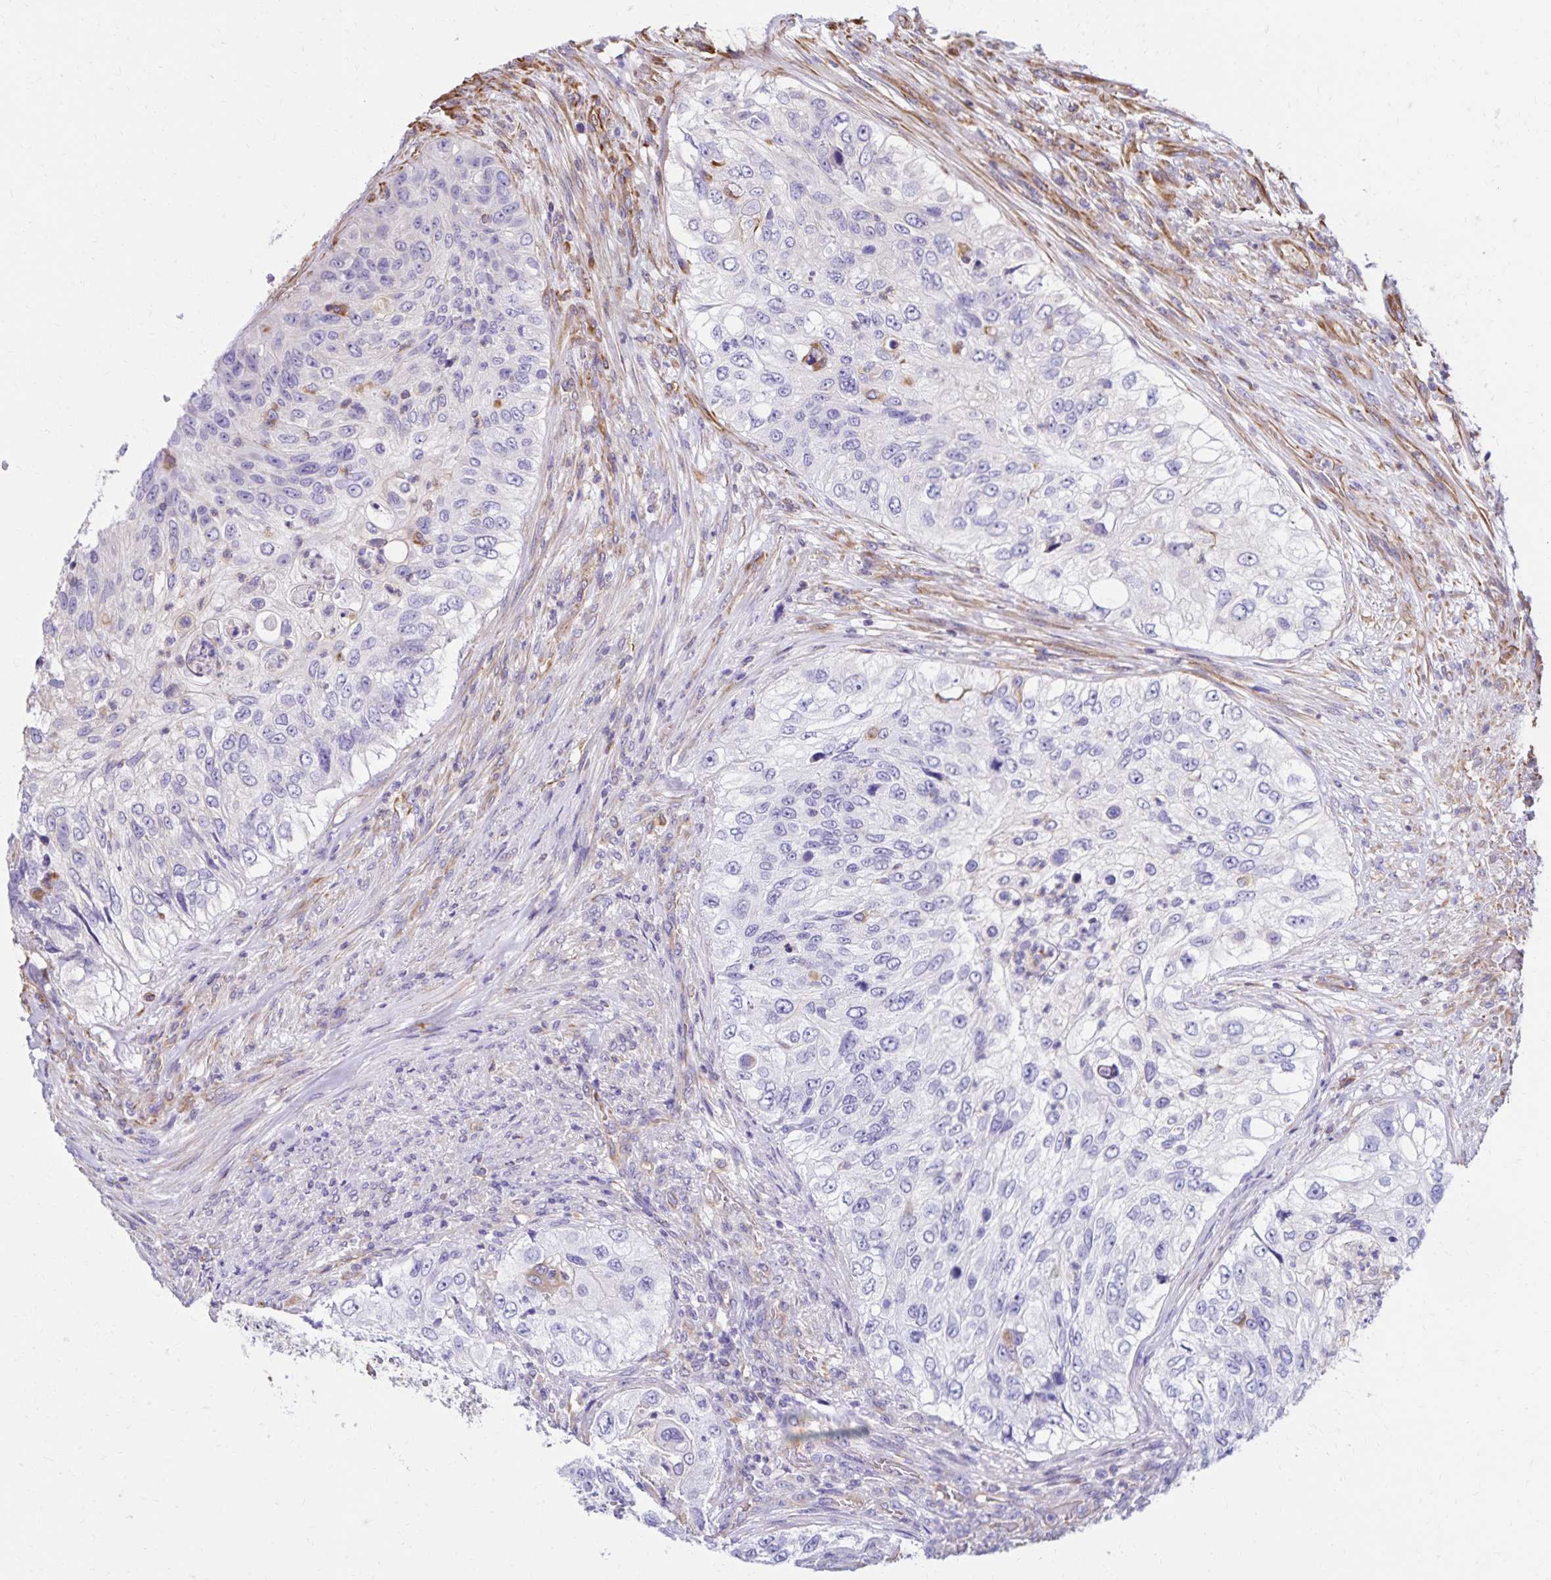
{"staining": {"intensity": "negative", "quantity": "none", "location": "none"}, "tissue": "urothelial cancer", "cell_type": "Tumor cells", "image_type": "cancer", "snomed": [{"axis": "morphology", "description": "Urothelial carcinoma, High grade"}, {"axis": "topography", "description": "Urinary bladder"}], "caption": "There is no significant expression in tumor cells of urothelial cancer.", "gene": "TRPV6", "patient": {"sex": "female", "age": 60}}